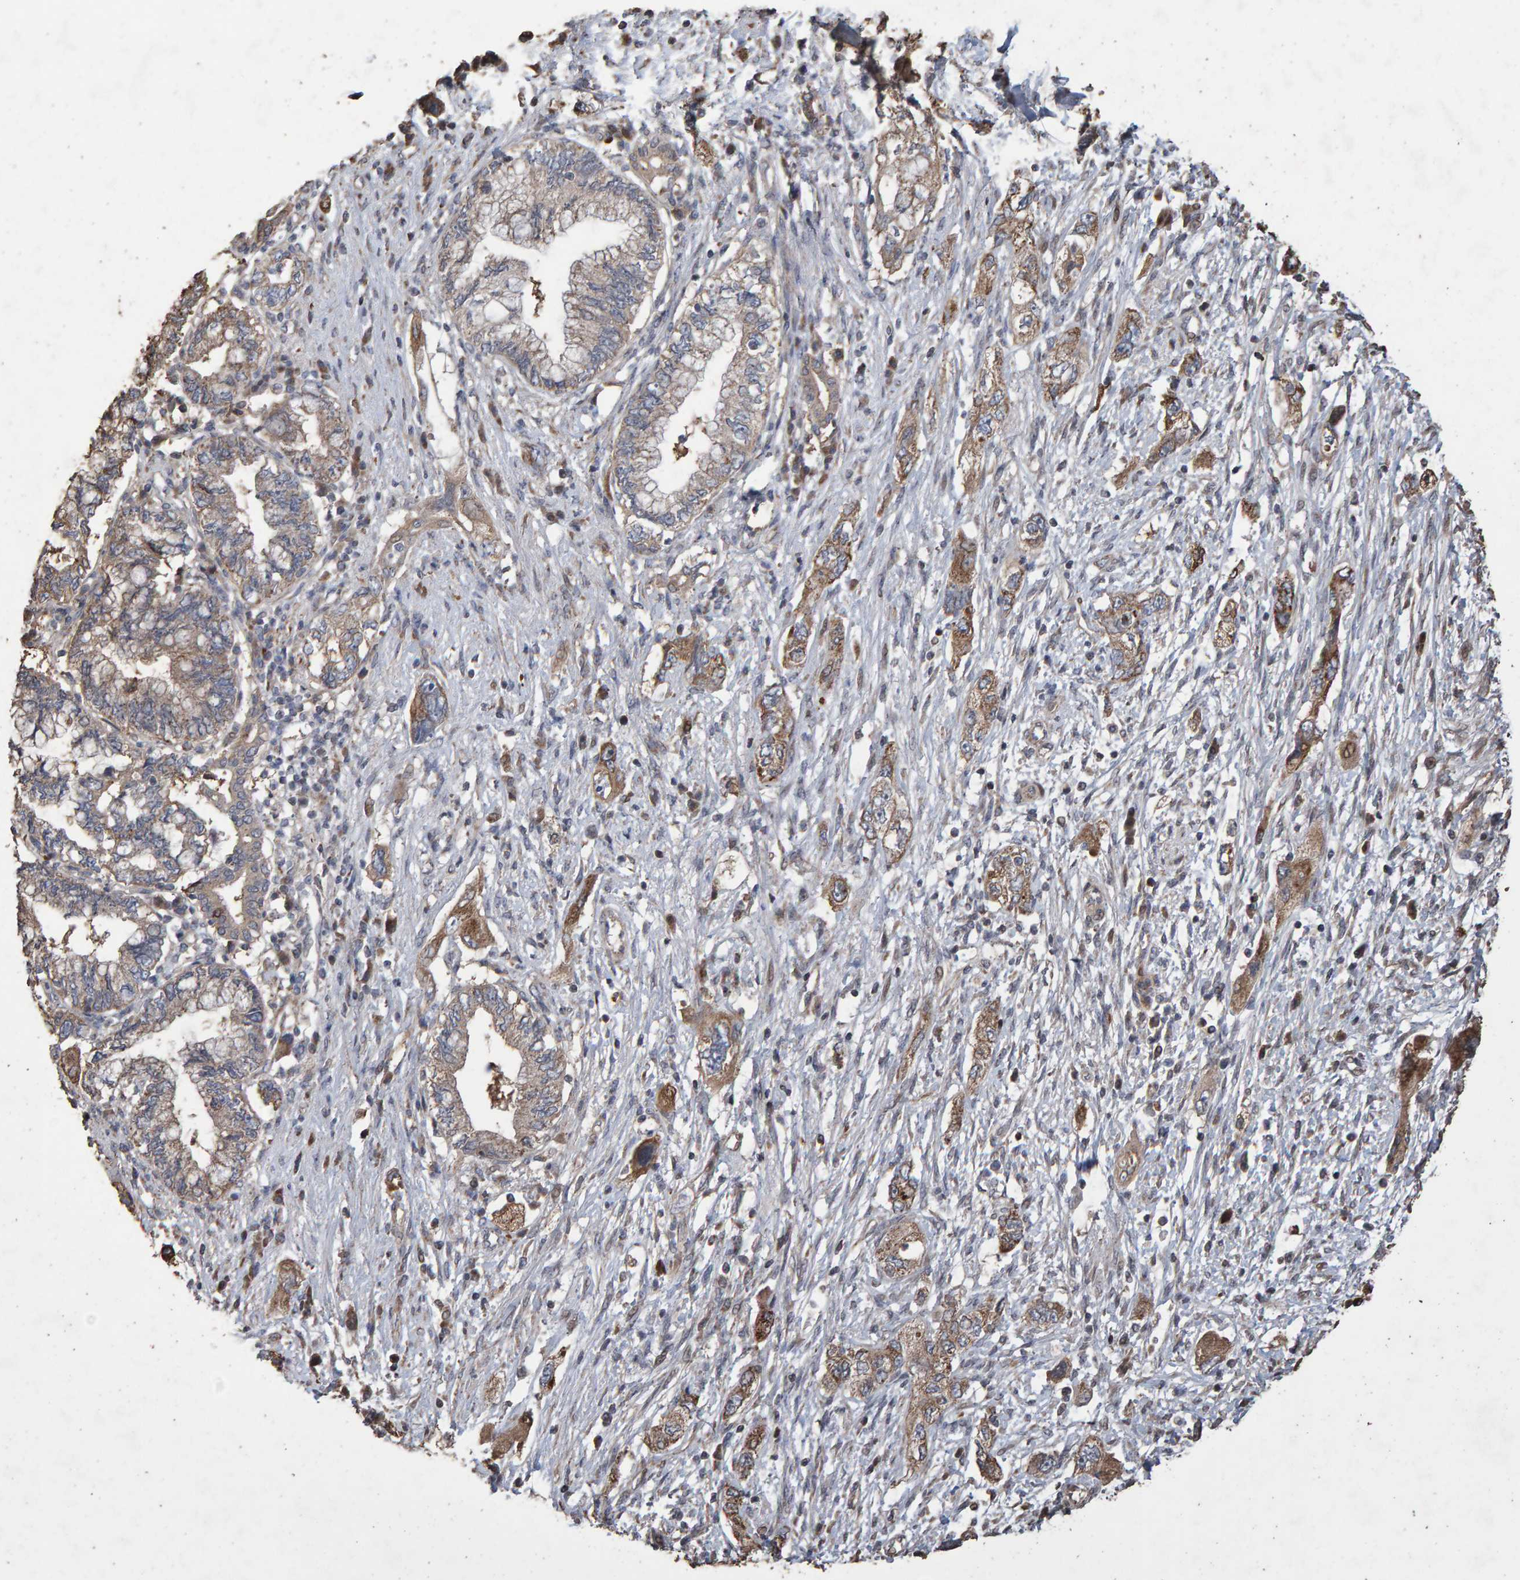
{"staining": {"intensity": "moderate", "quantity": ">75%", "location": "cytoplasmic/membranous"}, "tissue": "pancreatic cancer", "cell_type": "Tumor cells", "image_type": "cancer", "snomed": [{"axis": "morphology", "description": "Adenocarcinoma, NOS"}, {"axis": "topography", "description": "Pancreas"}], "caption": "This histopathology image demonstrates immunohistochemistry (IHC) staining of adenocarcinoma (pancreatic), with medium moderate cytoplasmic/membranous positivity in approximately >75% of tumor cells.", "gene": "OSBP2", "patient": {"sex": "female", "age": 73}}